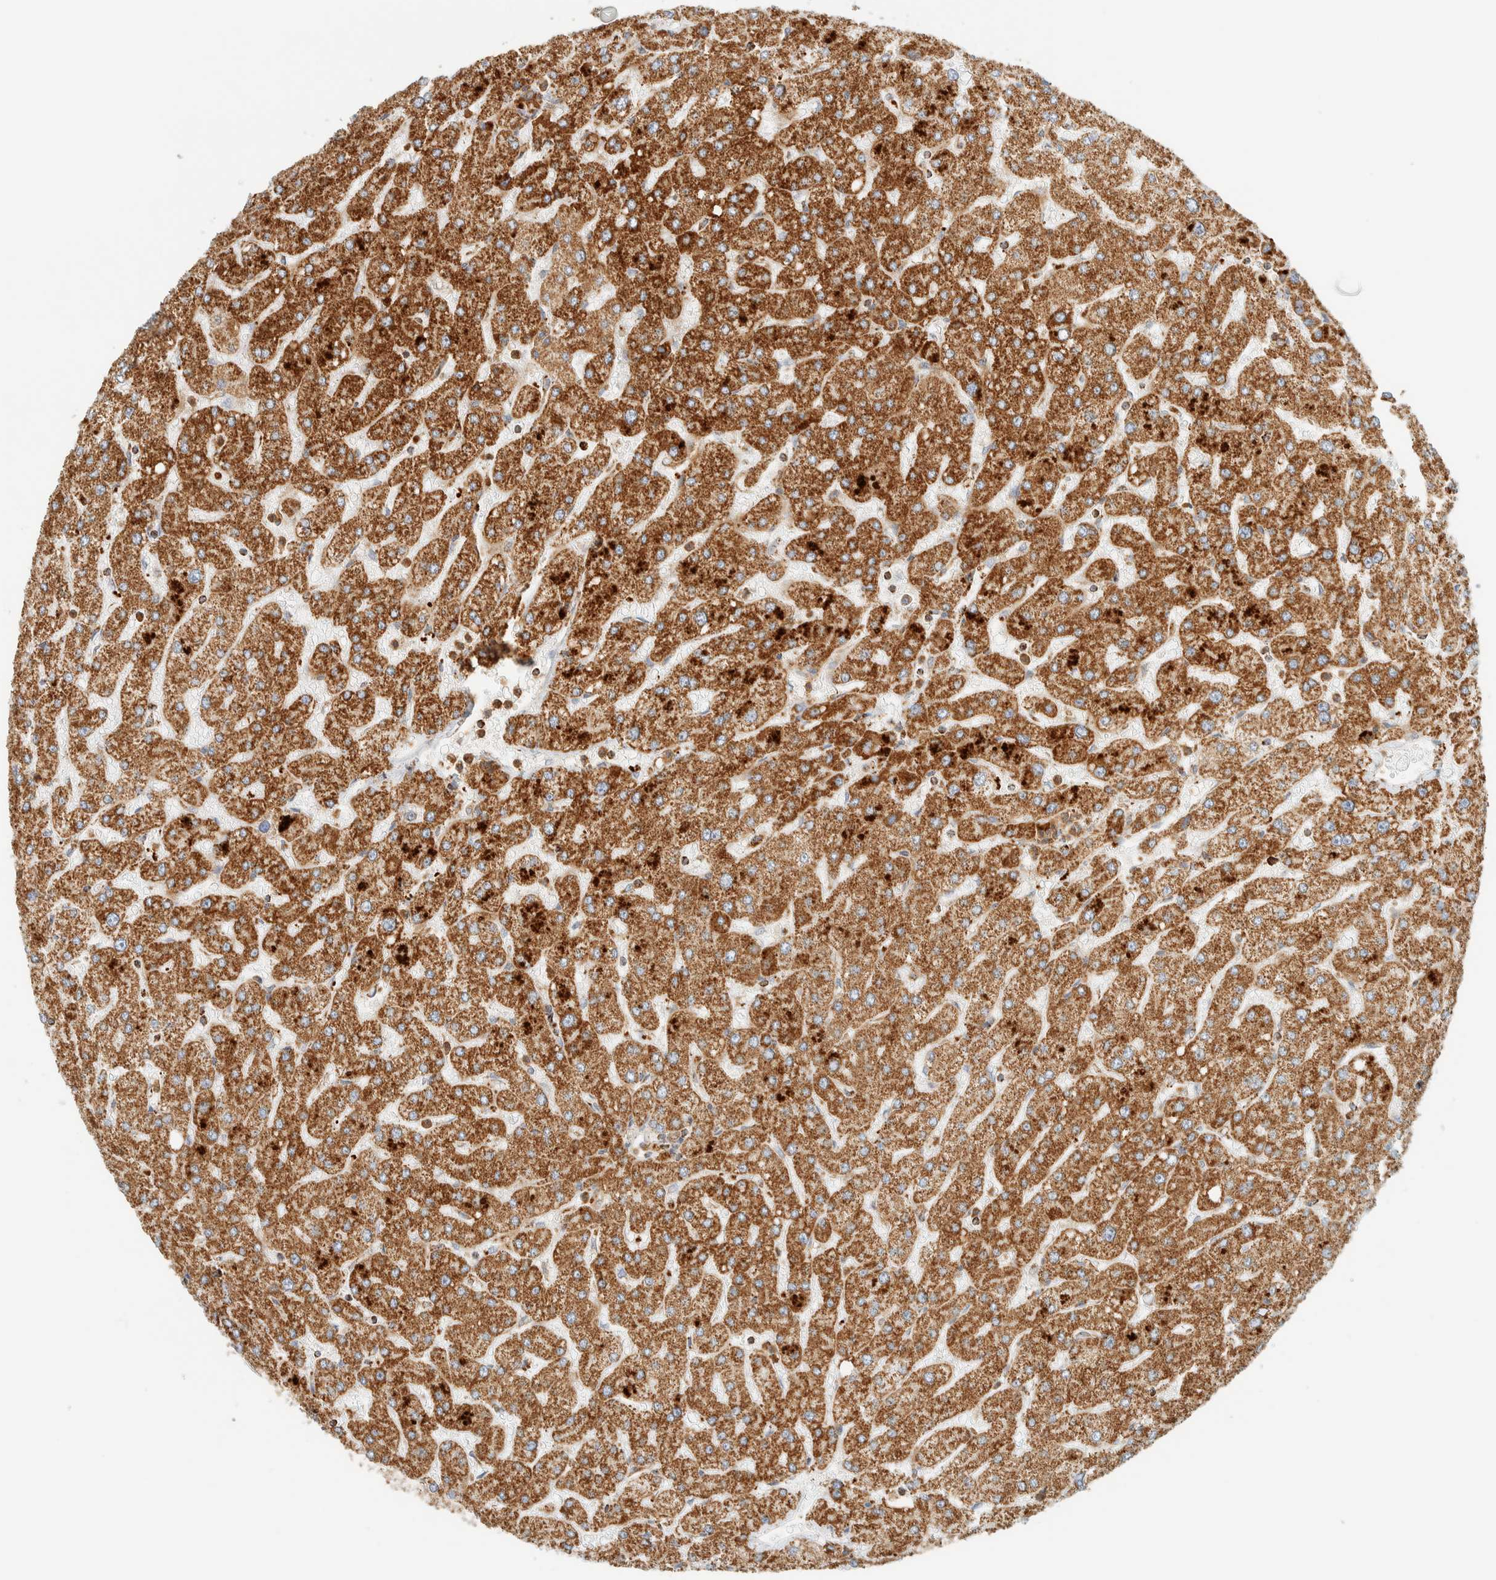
{"staining": {"intensity": "moderate", "quantity": ">75%", "location": "cytoplasmic/membranous"}, "tissue": "liver", "cell_type": "Cholangiocytes", "image_type": "normal", "snomed": [{"axis": "morphology", "description": "Normal tissue, NOS"}, {"axis": "topography", "description": "Liver"}], "caption": "Immunohistochemical staining of normal liver shows moderate cytoplasmic/membranous protein staining in about >75% of cholangiocytes. (IHC, brightfield microscopy, high magnification).", "gene": "KIFAP3", "patient": {"sex": "male", "age": 55}}